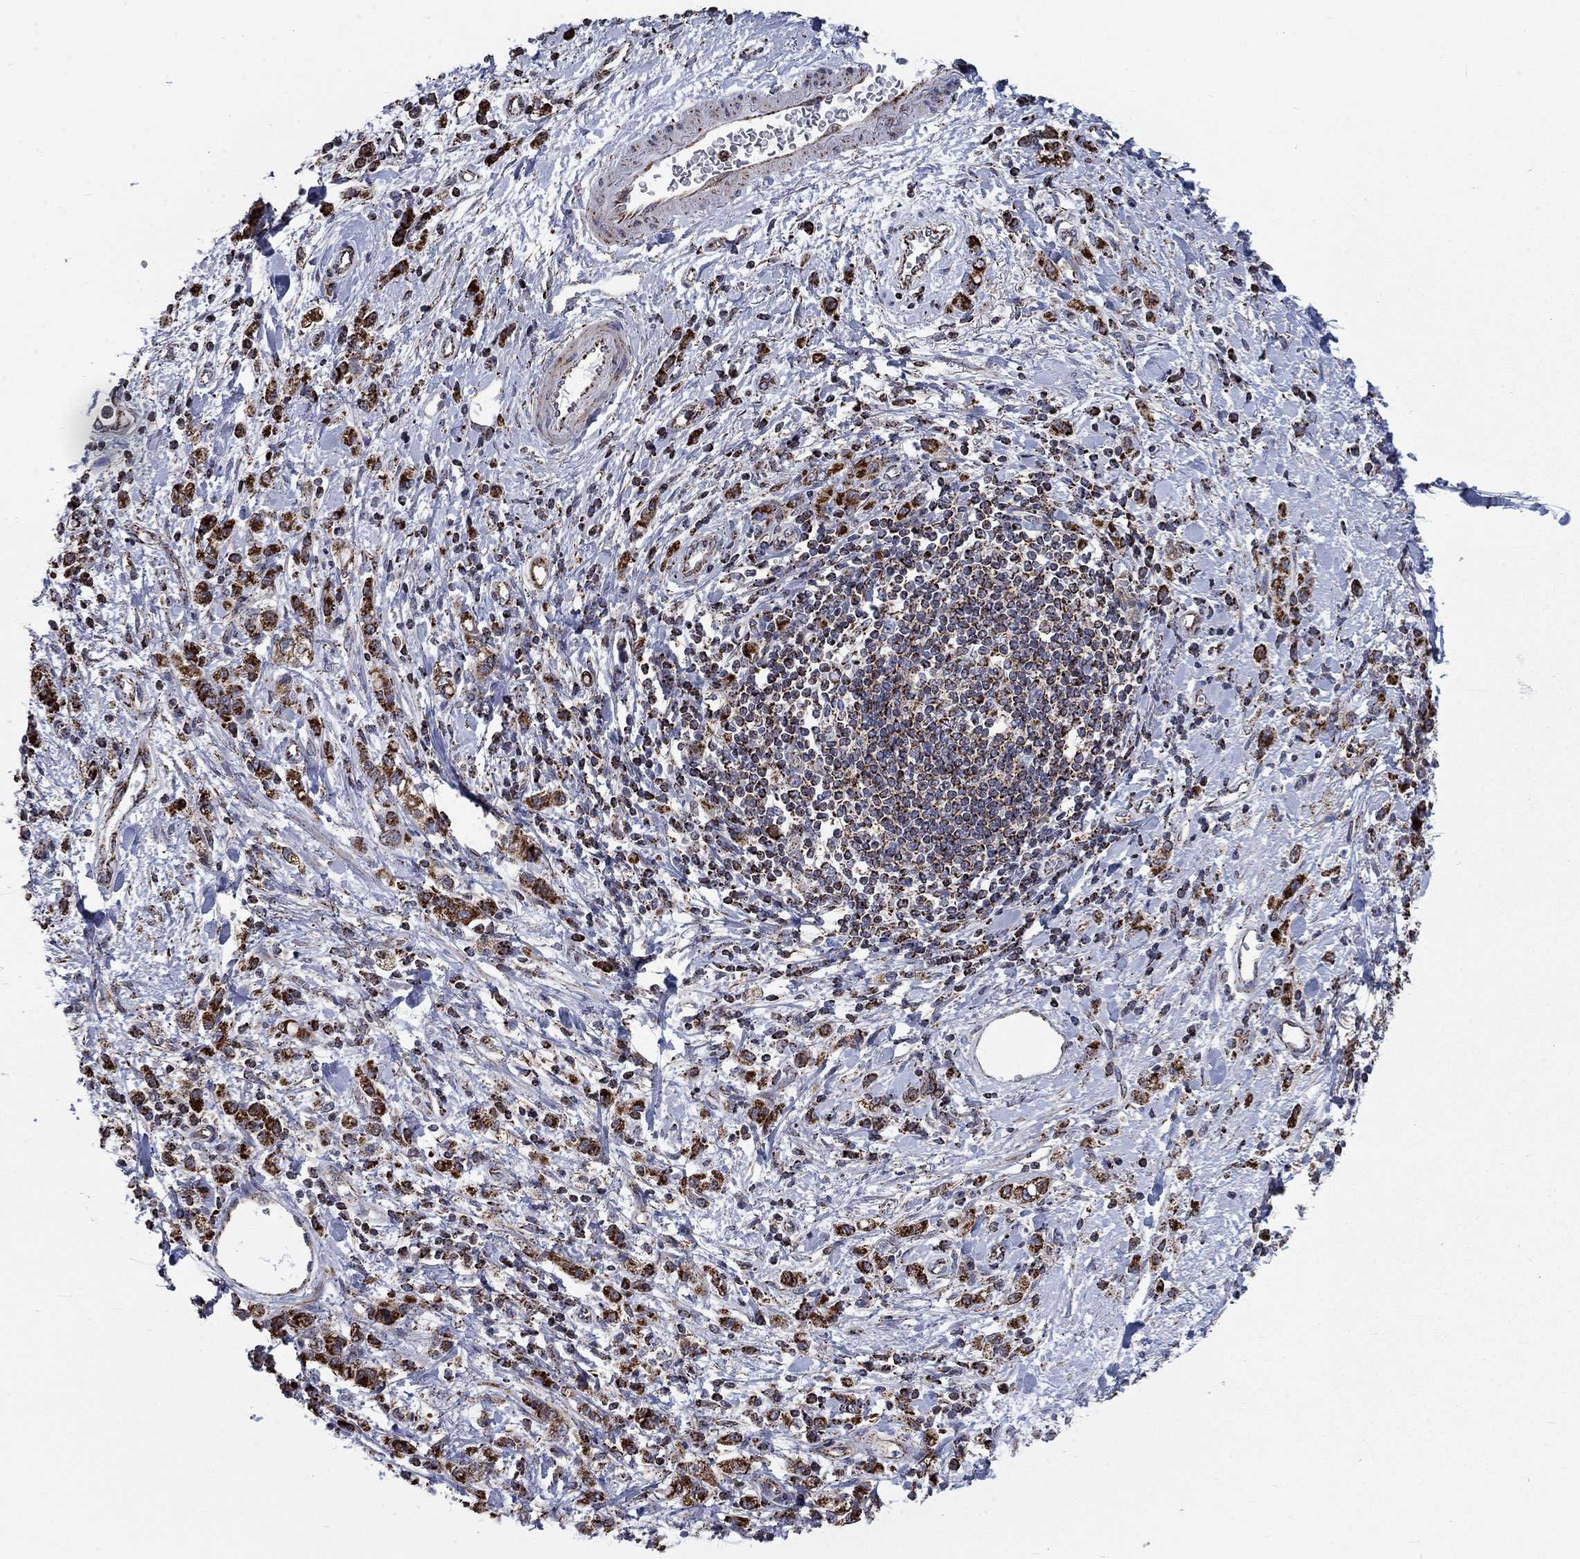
{"staining": {"intensity": "strong", "quantity": ">75%", "location": "cytoplasmic/membranous"}, "tissue": "stomach cancer", "cell_type": "Tumor cells", "image_type": "cancer", "snomed": [{"axis": "morphology", "description": "Adenocarcinoma, NOS"}, {"axis": "topography", "description": "Stomach"}], "caption": "A photomicrograph of adenocarcinoma (stomach) stained for a protein reveals strong cytoplasmic/membranous brown staining in tumor cells.", "gene": "MOAP1", "patient": {"sex": "male", "age": 77}}